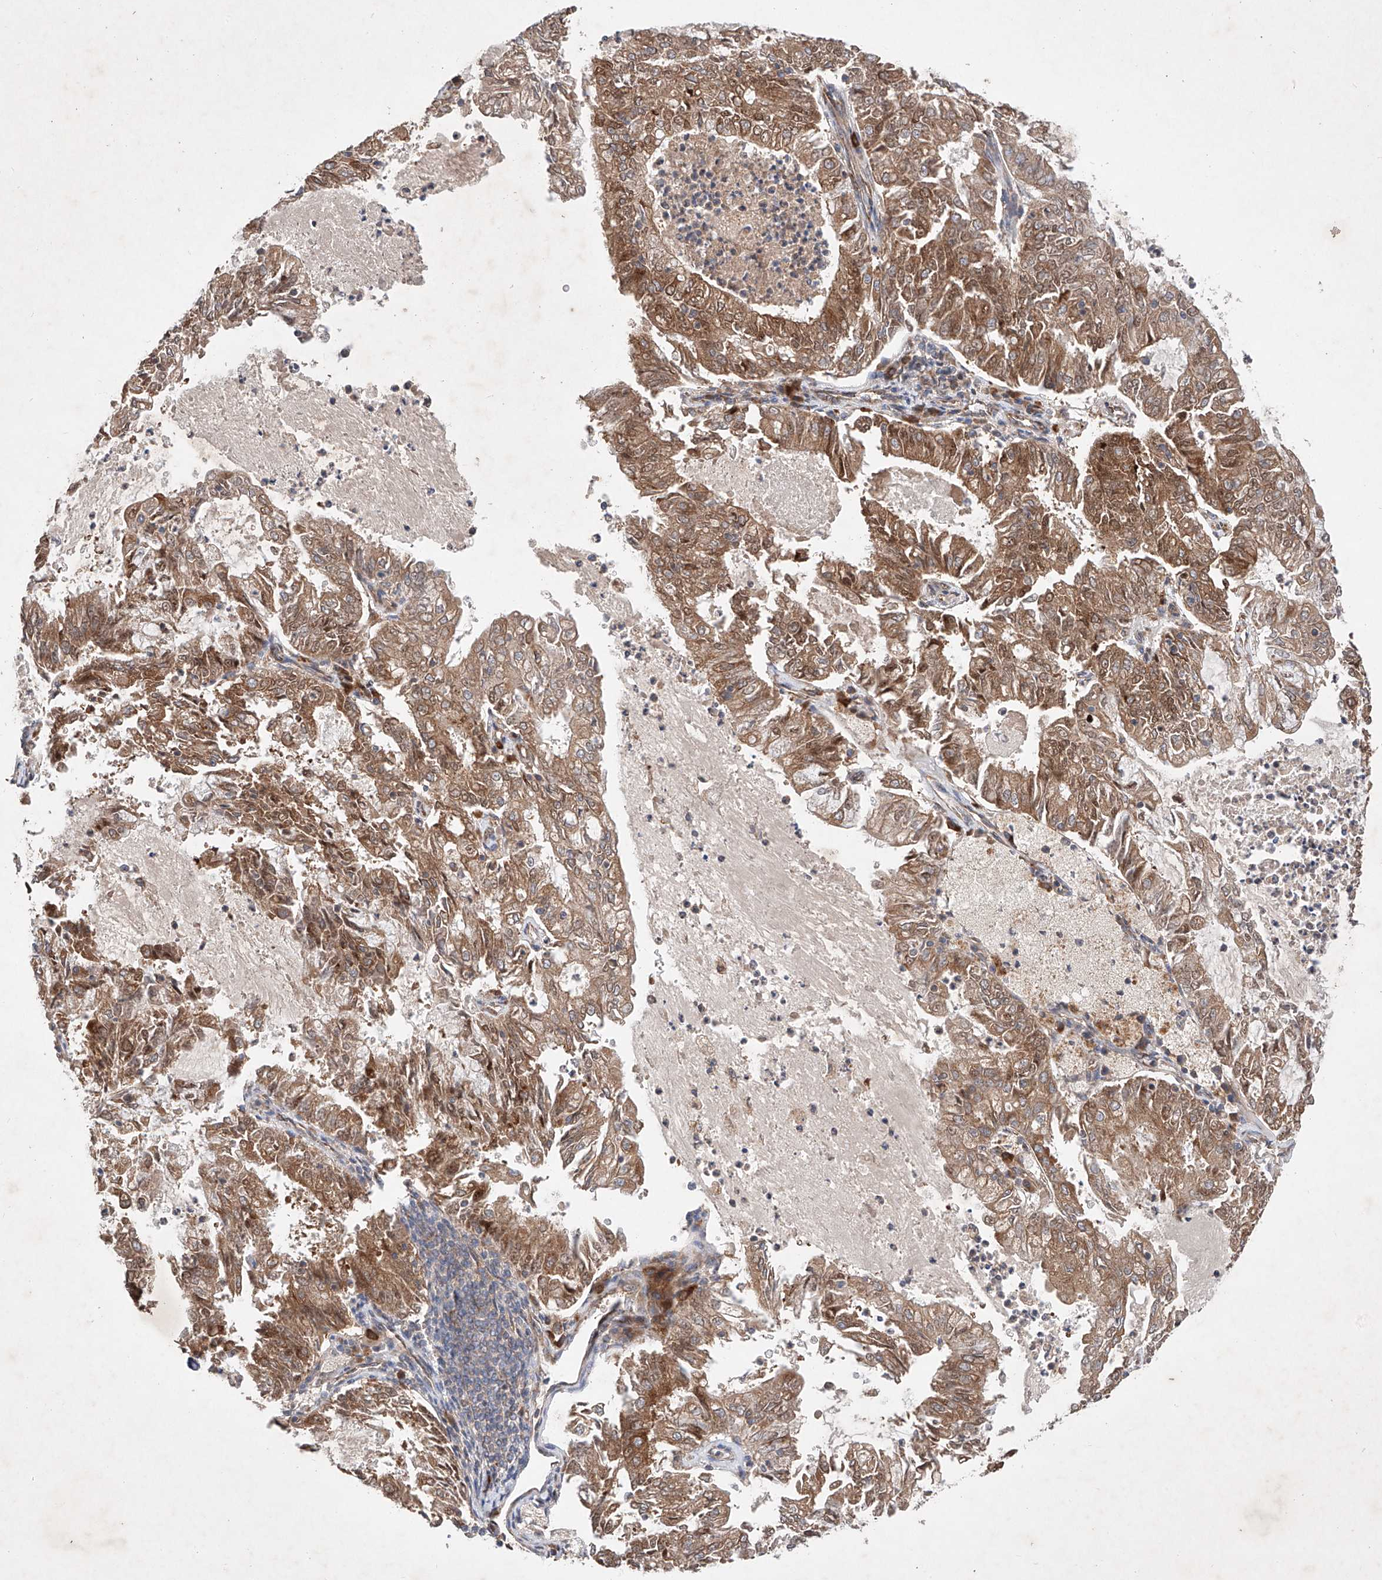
{"staining": {"intensity": "moderate", "quantity": ">75%", "location": "cytoplasmic/membranous"}, "tissue": "endometrial cancer", "cell_type": "Tumor cells", "image_type": "cancer", "snomed": [{"axis": "morphology", "description": "Adenocarcinoma, NOS"}, {"axis": "topography", "description": "Endometrium"}], "caption": "A photomicrograph of human adenocarcinoma (endometrial) stained for a protein shows moderate cytoplasmic/membranous brown staining in tumor cells.", "gene": "FASTK", "patient": {"sex": "female", "age": 57}}